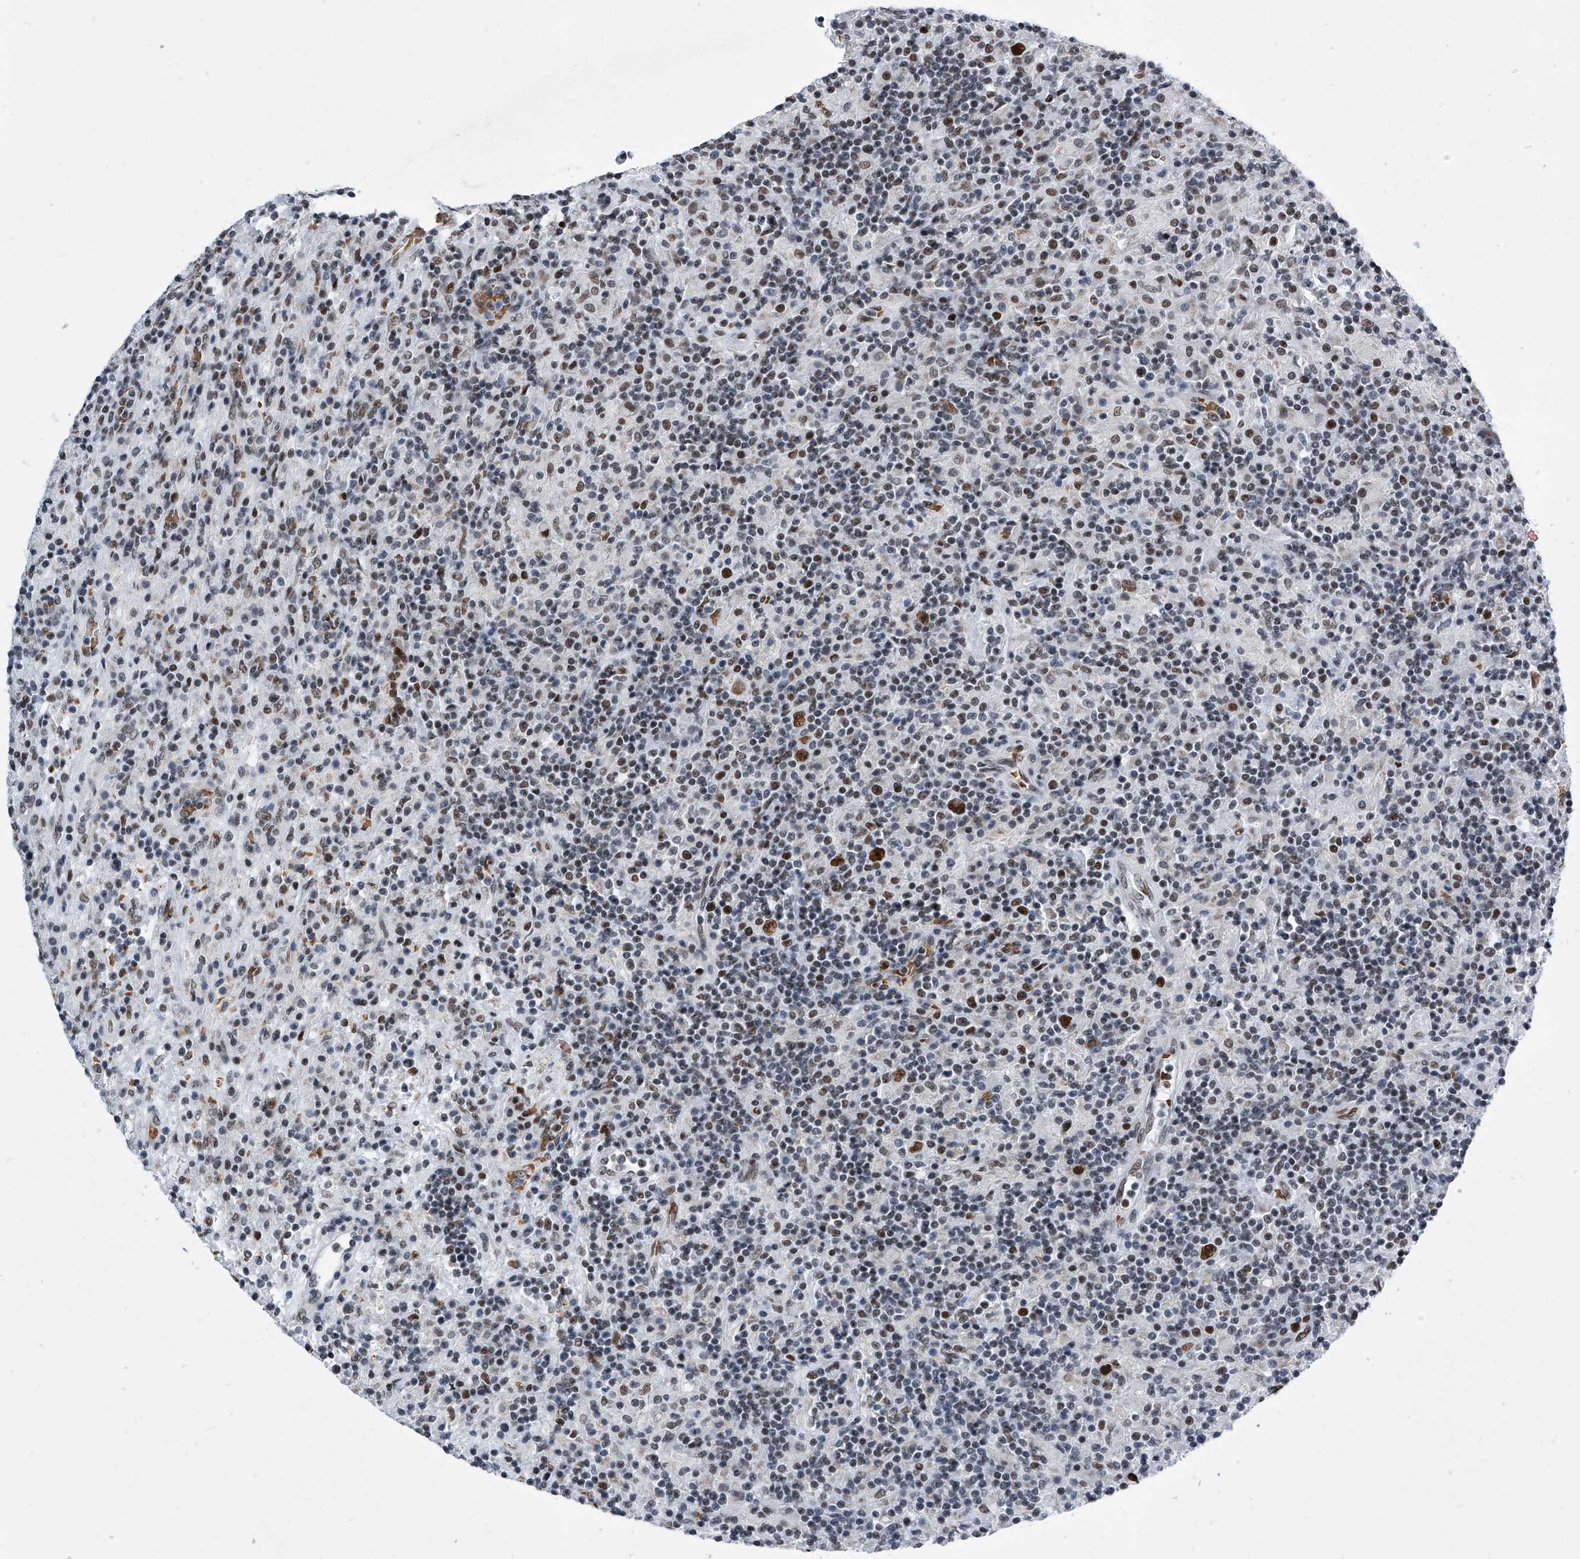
{"staining": {"intensity": "strong", "quantity": ">75%", "location": "nuclear"}, "tissue": "lymphoma", "cell_type": "Tumor cells", "image_type": "cancer", "snomed": [{"axis": "morphology", "description": "Hodgkin's disease, NOS"}, {"axis": "topography", "description": "Lymph node"}], "caption": "A high-resolution micrograph shows IHC staining of lymphoma, which exhibits strong nuclear positivity in approximately >75% of tumor cells. (Brightfield microscopy of DAB IHC at high magnification).", "gene": "SIM2", "patient": {"sex": "male", "age": 70}}